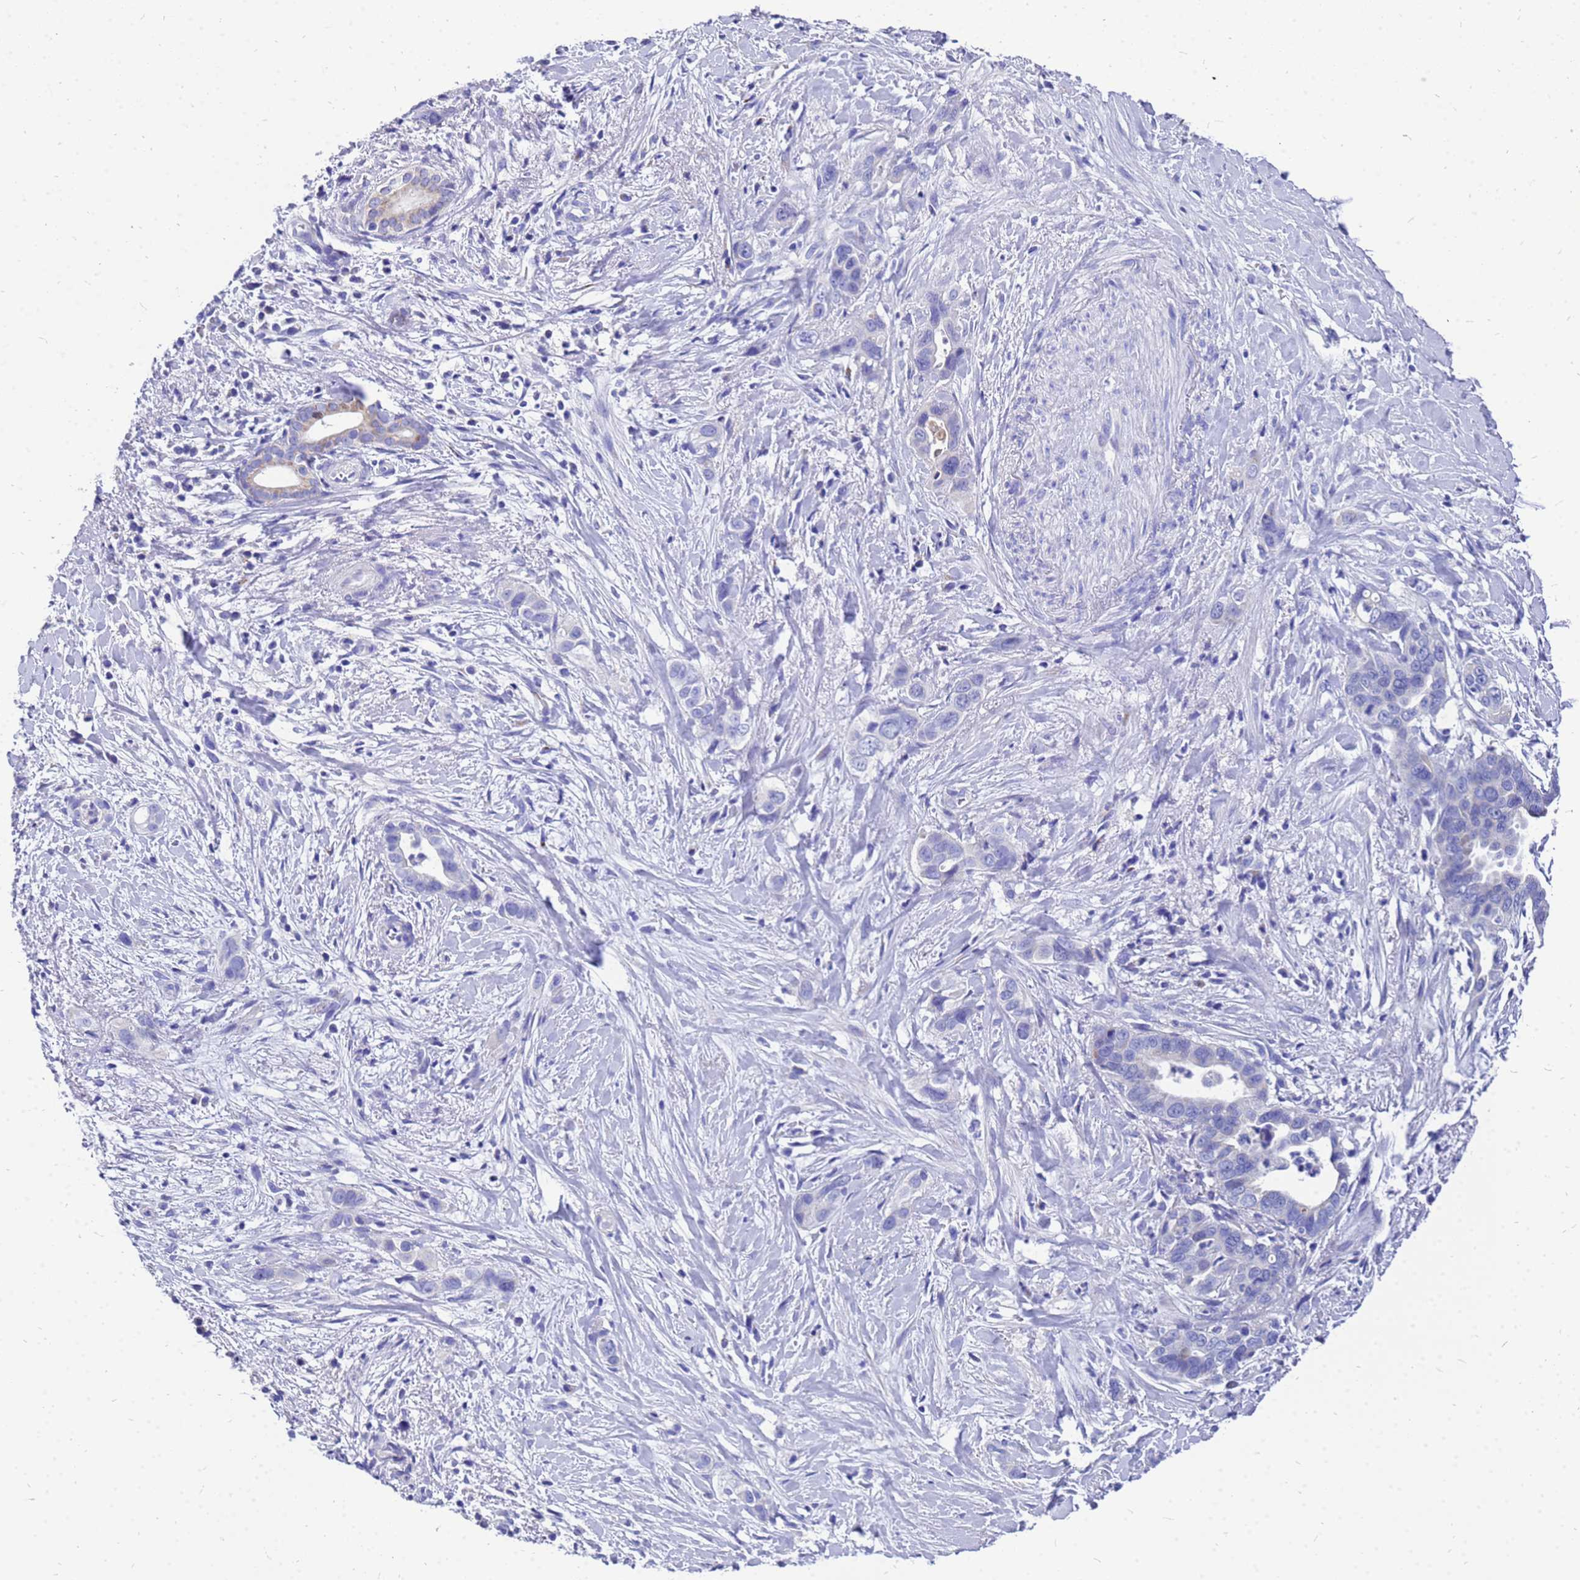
{"staining": {"intensity": "negative", "quantity": "none", "location": "none"}, "tissue": "liver cancer", "cell_type": "Tumor cells", "image_type": "cancer", "snomed": [{"axis": "morphology", "description": "Cholangiocarcinoma"}, {"axis": "topography", "description": "Liver"}], "caption": "IHC image of human liver cancer stained for a protein (brown), which exhibits no staining in tumor cells.", "gene": "OR52E2", "patient": {"sex": "female", "age": 79}}